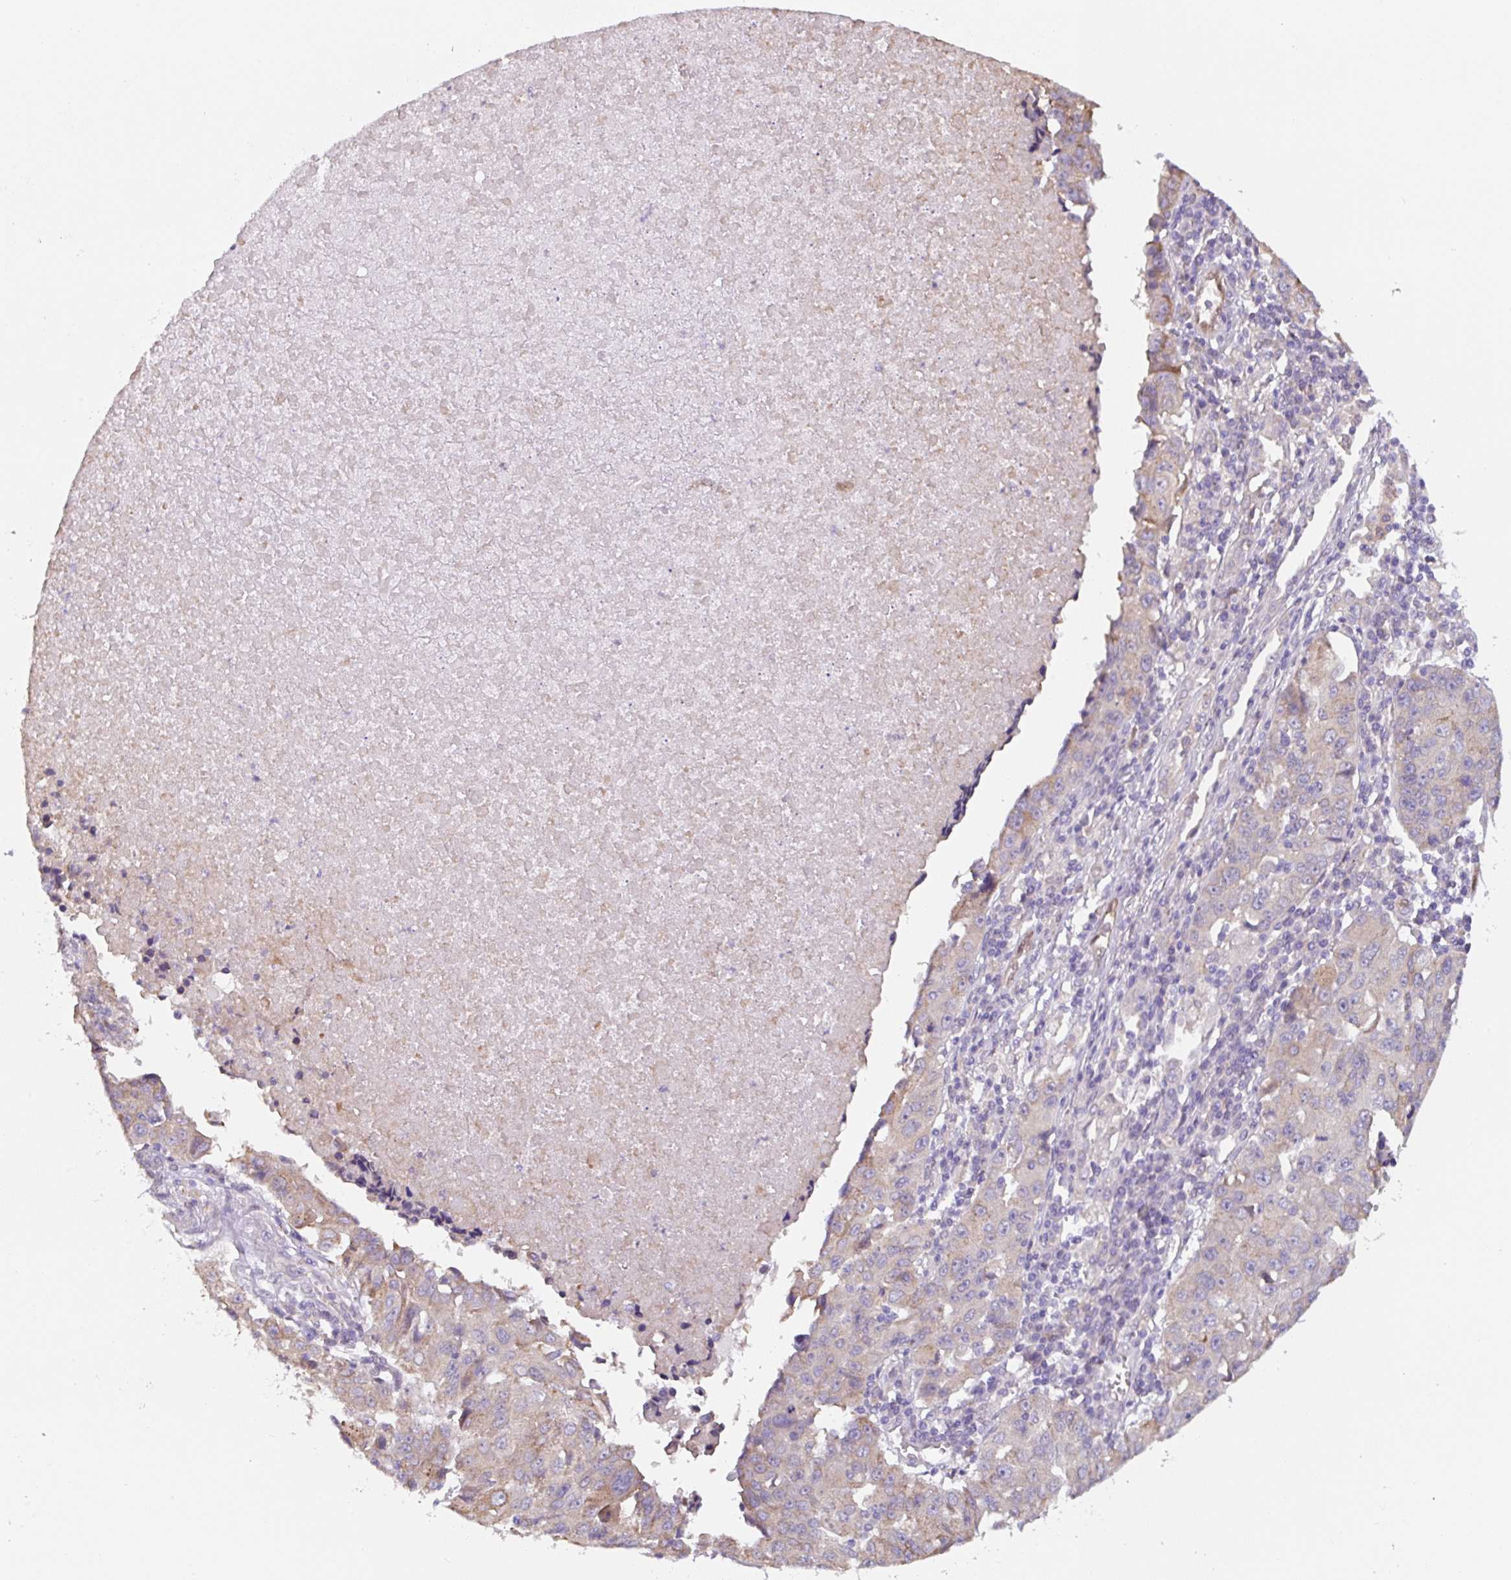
{"staining": {"intensity": "weak", "quantity": "25%-75%", "location": "cytoplasmic/membranous"}, "tissue": "lung cancer", "cell_type": "Tumor cells", "image_type": "cancer", "snomed": [{"axis": "morphology", "description": "Squamous cell carcinoma, NOS"}, {"axis": "topography", "description": "Lung"}], "caption": "Brown immunohistochemical staining in human lung cancer (squamous cell carcinoma) exhibits weak cytoplasmic/membranous staining in about 25%-75% of tumor cells.", "gene": "ASRGL1", "patient": {"sex": "female", "age": 66}}